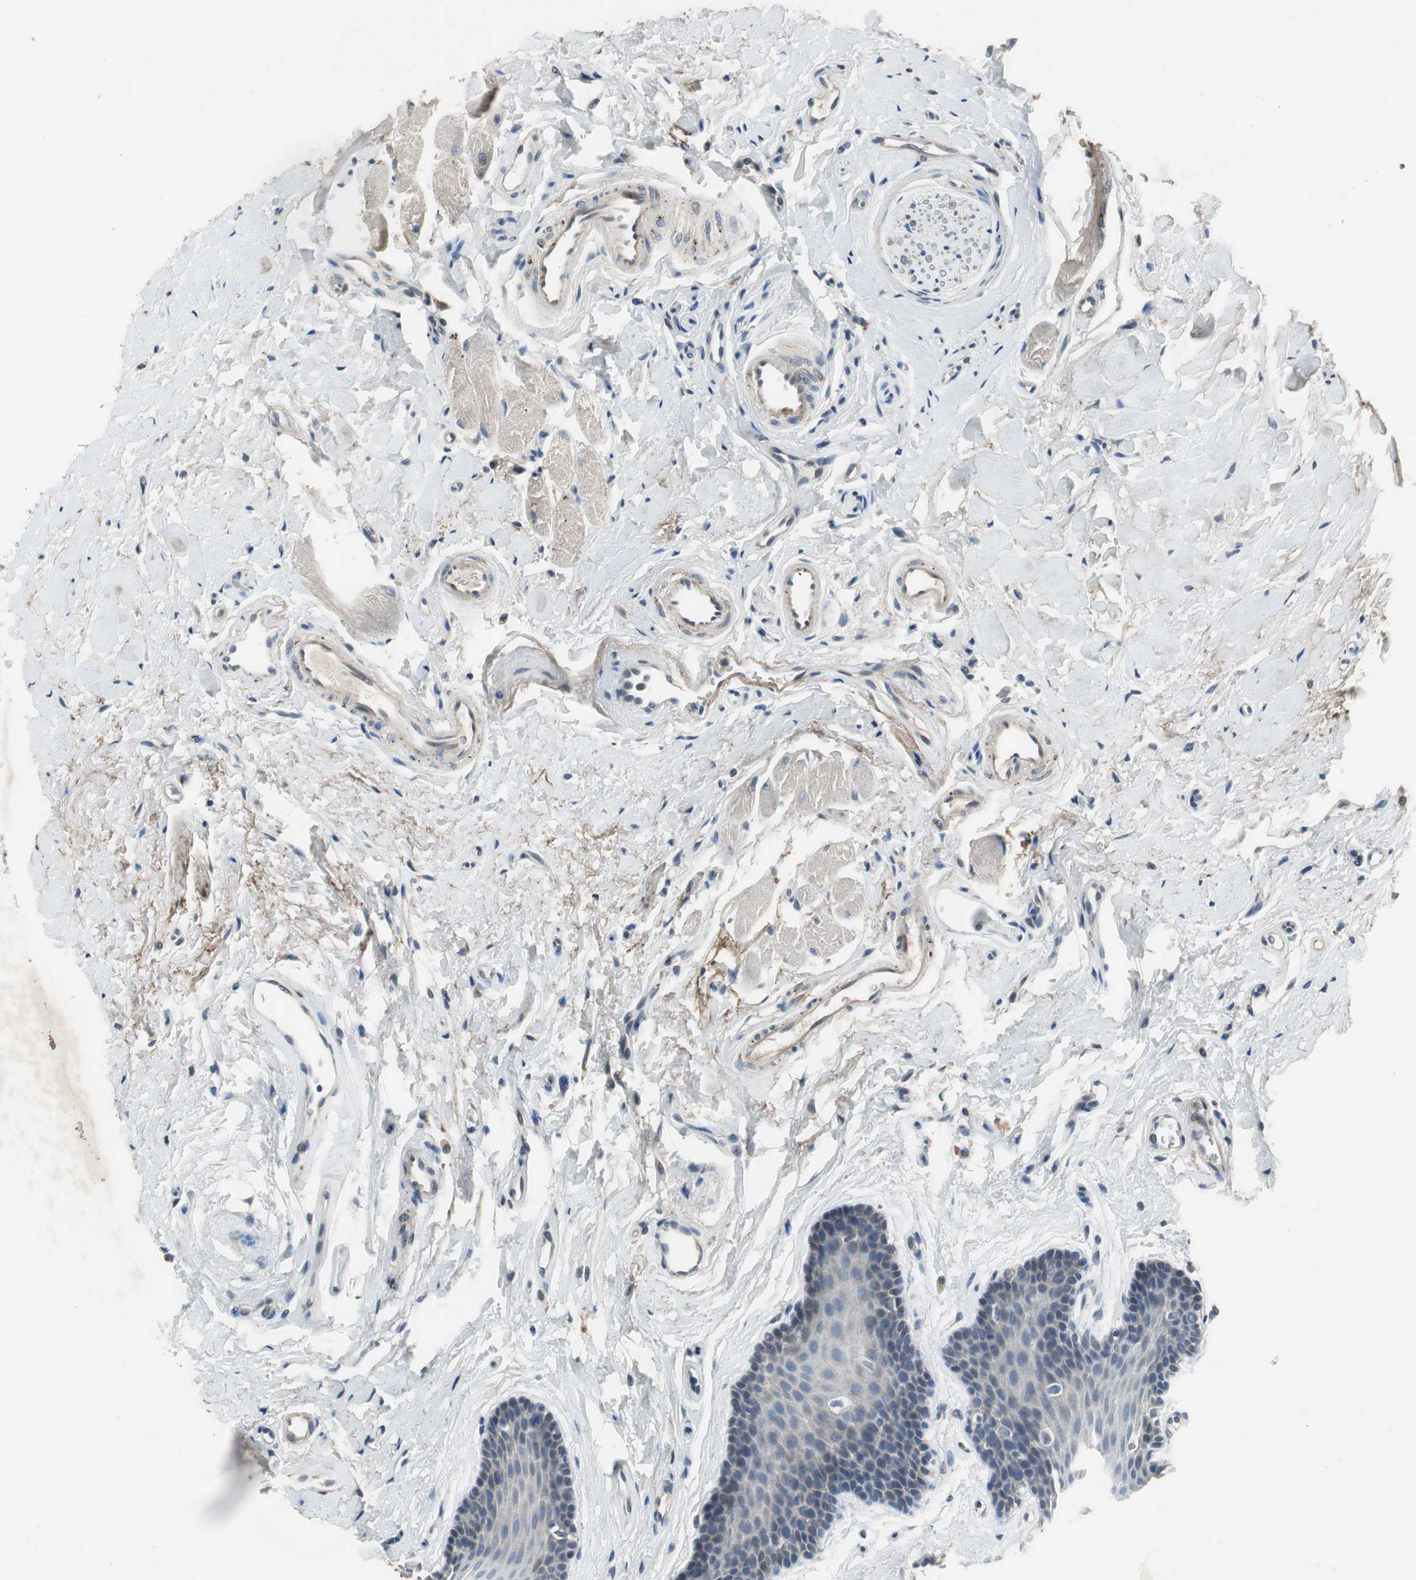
{"staining": {"intensity": "weak", "quantity": "<25%", "location": "cytoplasmic/membranous"}, "tissue": "oral mucosa", "cell_type": "Squamous epithelial cells", "image_type": "normal", "snomed": [{"axis": "morphology", "description": "Normal tissue, NOS"}, {"axis": "topography", "description": "Oral tissue"}], "caption": "IHC histopathology image of unremarkable oral mucosa: oral mucosa stained with DAB reveals no significant protein expression in squamous epithelial cells.", "gene": "PI4KB", "patient": {"sex": "male", "age": 62}}